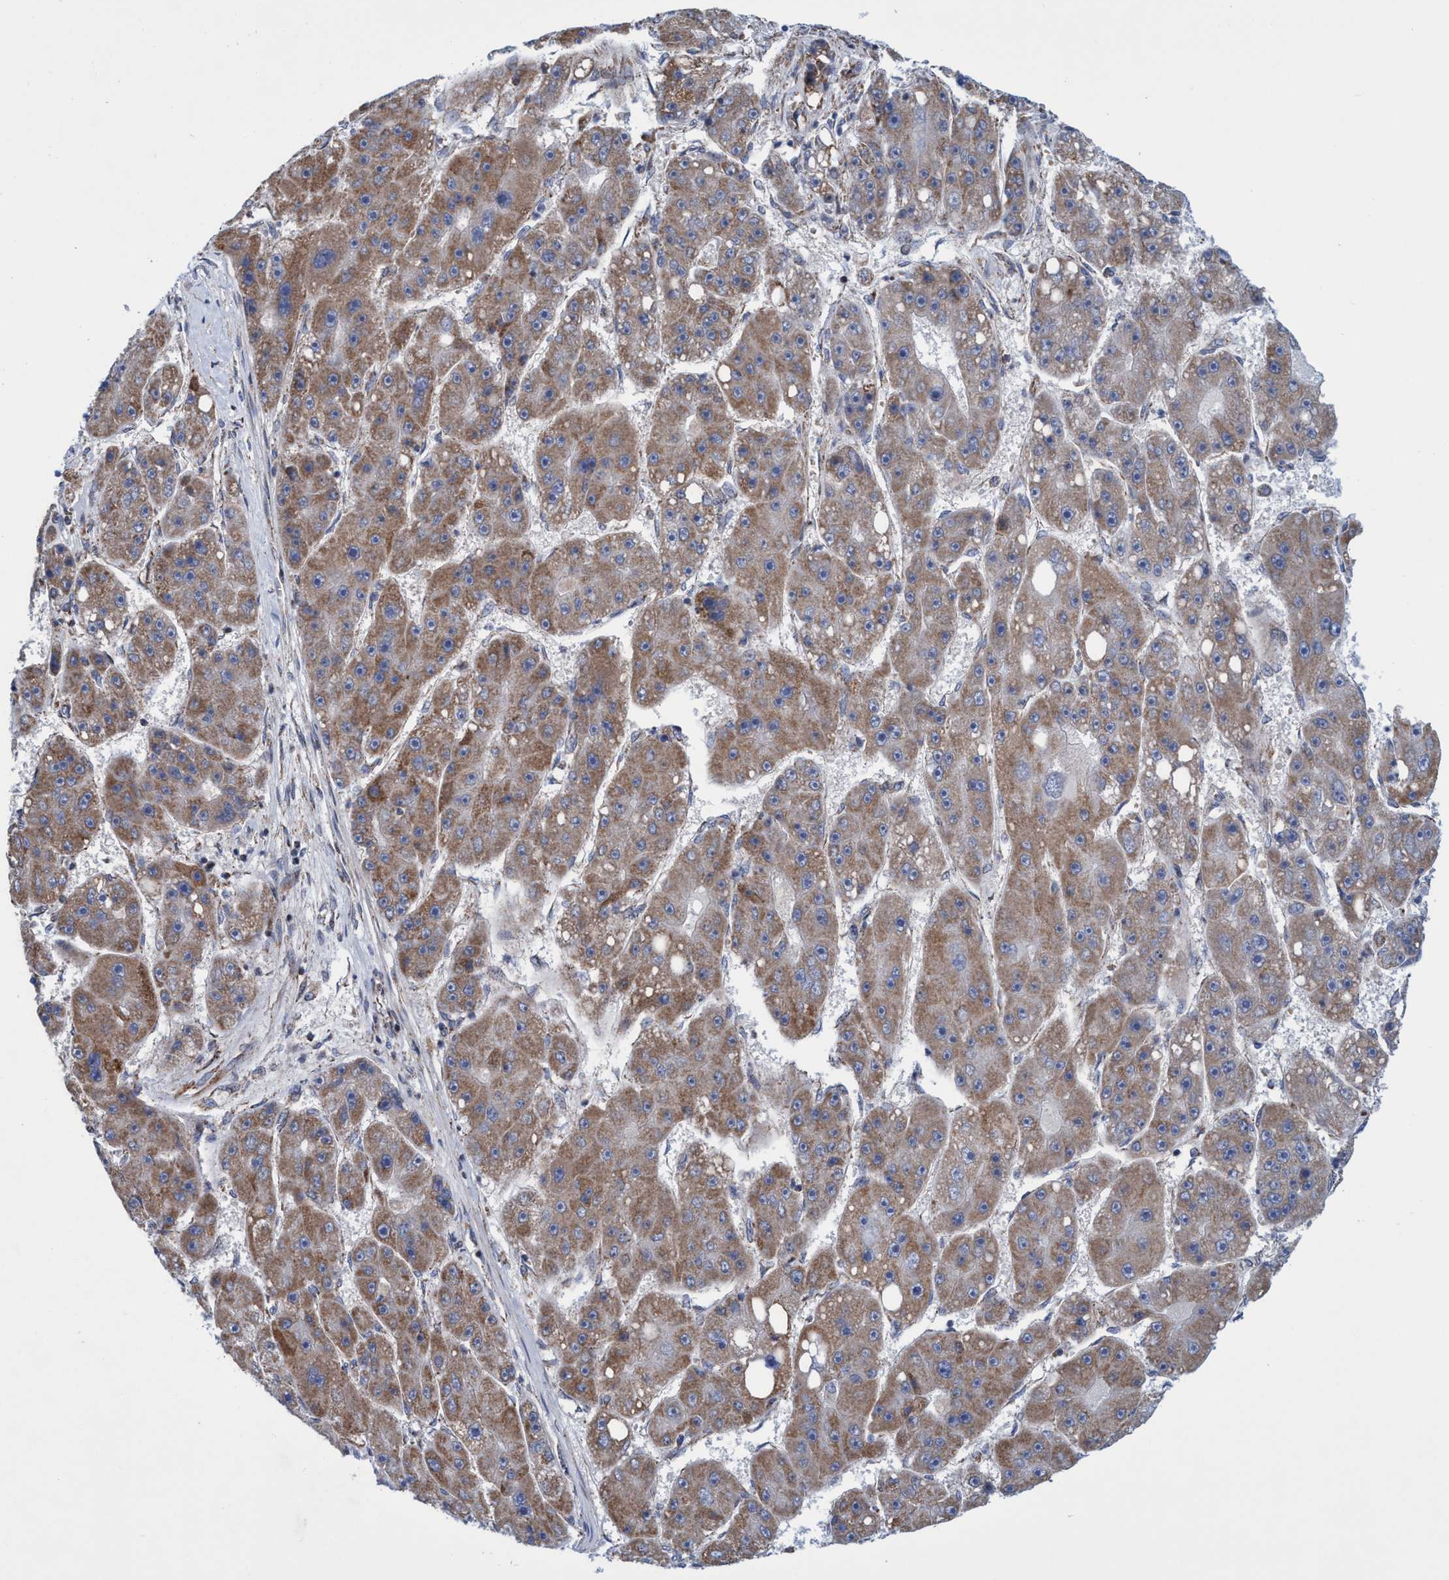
{"staining": {"intensity": "moderate", "quantity": ">75%", "location": "cytoplasmic/membranous"}, "tissue": "liver cancer", "cell_type": "Tumor cells", "image_type": "cancer", "snomed": [{"axis": "morphology", "description": "Carcinoma, Hepatocellular, NOS"}, {"axis": "topography", "description": "Liver"}], "caption": "Approximately >75% of tumor cells in hepatocellular carcinoma (liver) demonstrate moderate cytoplasmic/membranous protein positivity as visualized by brown immunohistochemical staining.", "gene": "POLR1F", "patient": {"sex": "female", "age": 61}}